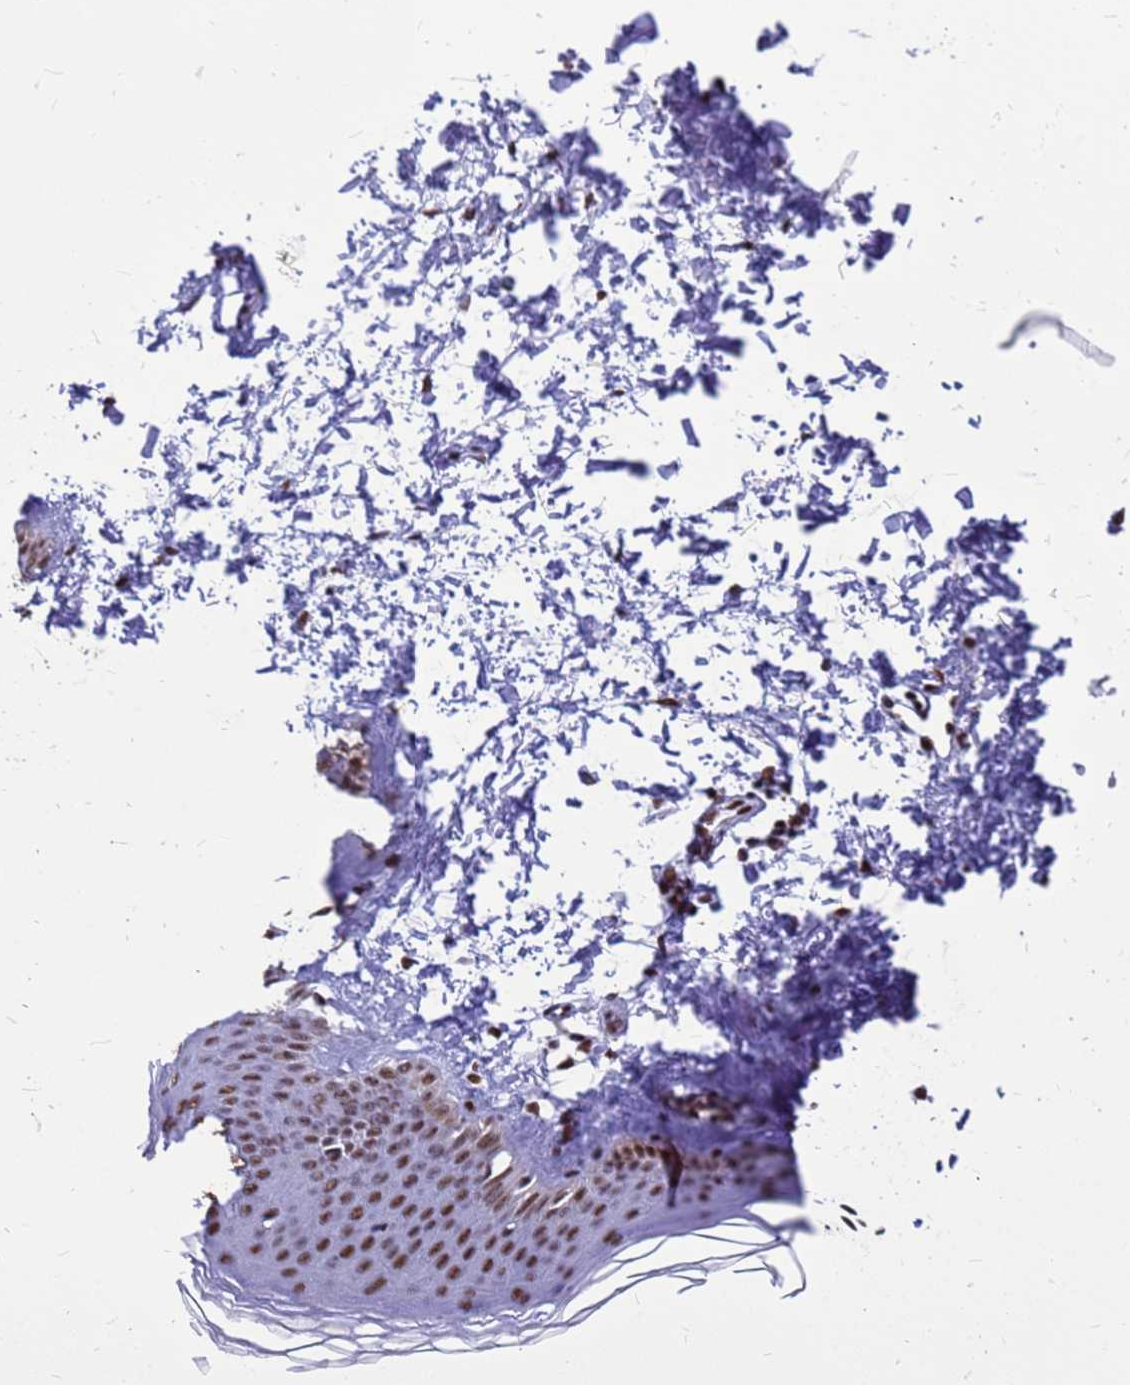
{"staining": {"intensity": "moderate", "quantity": ">75%", "location": "nuclear"}, "tissue": "skin", "cell_type": "Fibroblasts", "image_type": "normal", "snomed": [{"axis": "morphology", "description": "Normal tissue, NOS"}, {"axis": "topography", "description": "Skin"}], "caption": "Immunohistochemistry image of benign skin: skin stained using IHC exhibits medium levels of moderate protein expression localized specifically in the nuclear of fibroblasts, appearing as a nuclear brown color.", "gene": "SART3", "patient": {"sex": "female", "age": 27}}